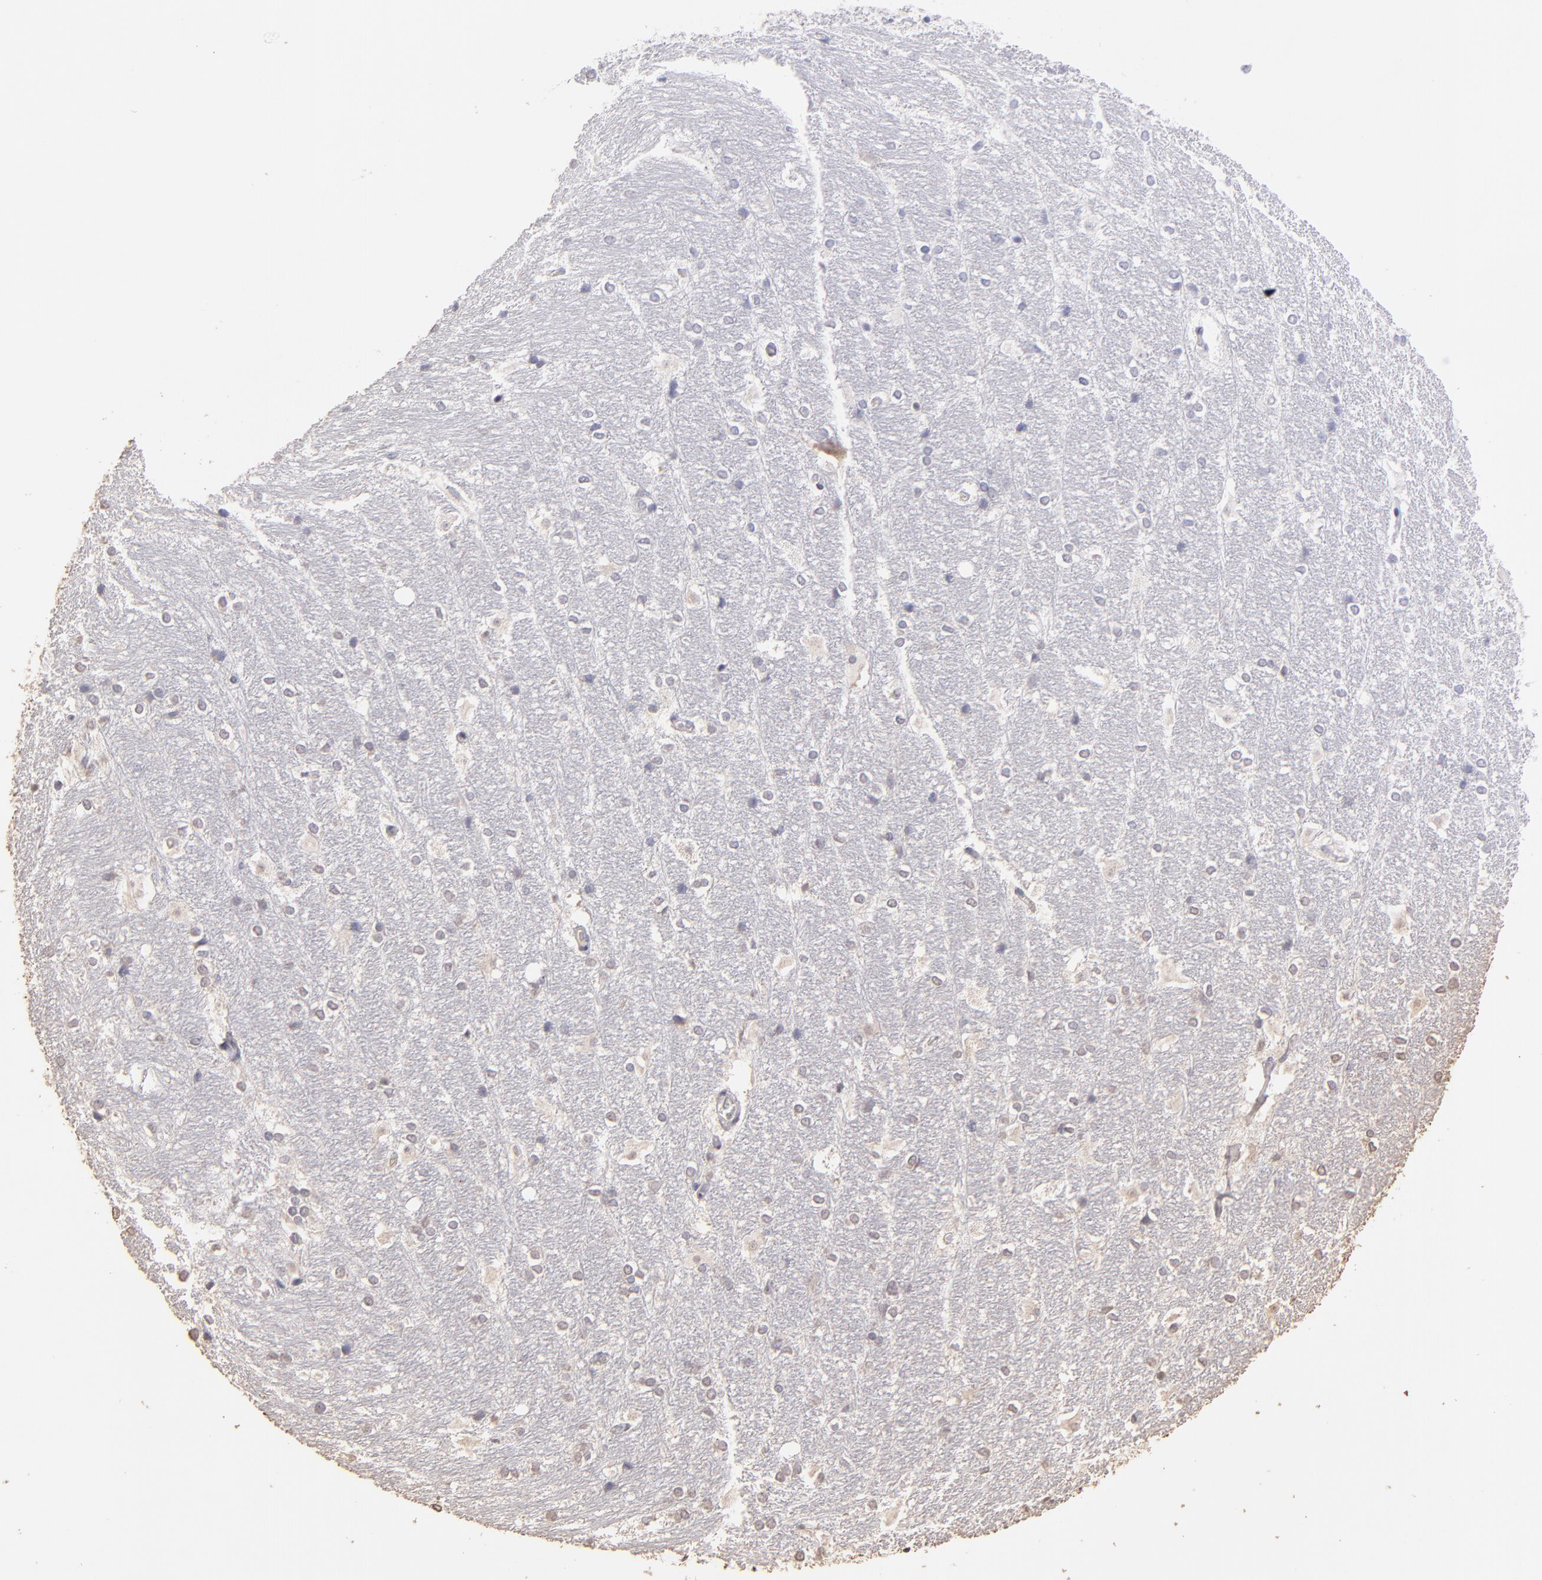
{"staining": {"intensity": "negative", "quantity": "none", "location": "none"}, "tissue": "hippocampus", "cell_type": "Glial cells", "image_type": "normal", "snomed": [{"axis": "morphology", "description": "Normal tissue, NOS"}, {"axis": "topography", "description": "Hippocampus"}], "caption": "IHC photomicrograph of unremarkable hippocampus stained for a protein (brown), which displays no positivity in glial cells.", "gene": "OPHN1", "patient": {"sex": "female", "age": 19}}